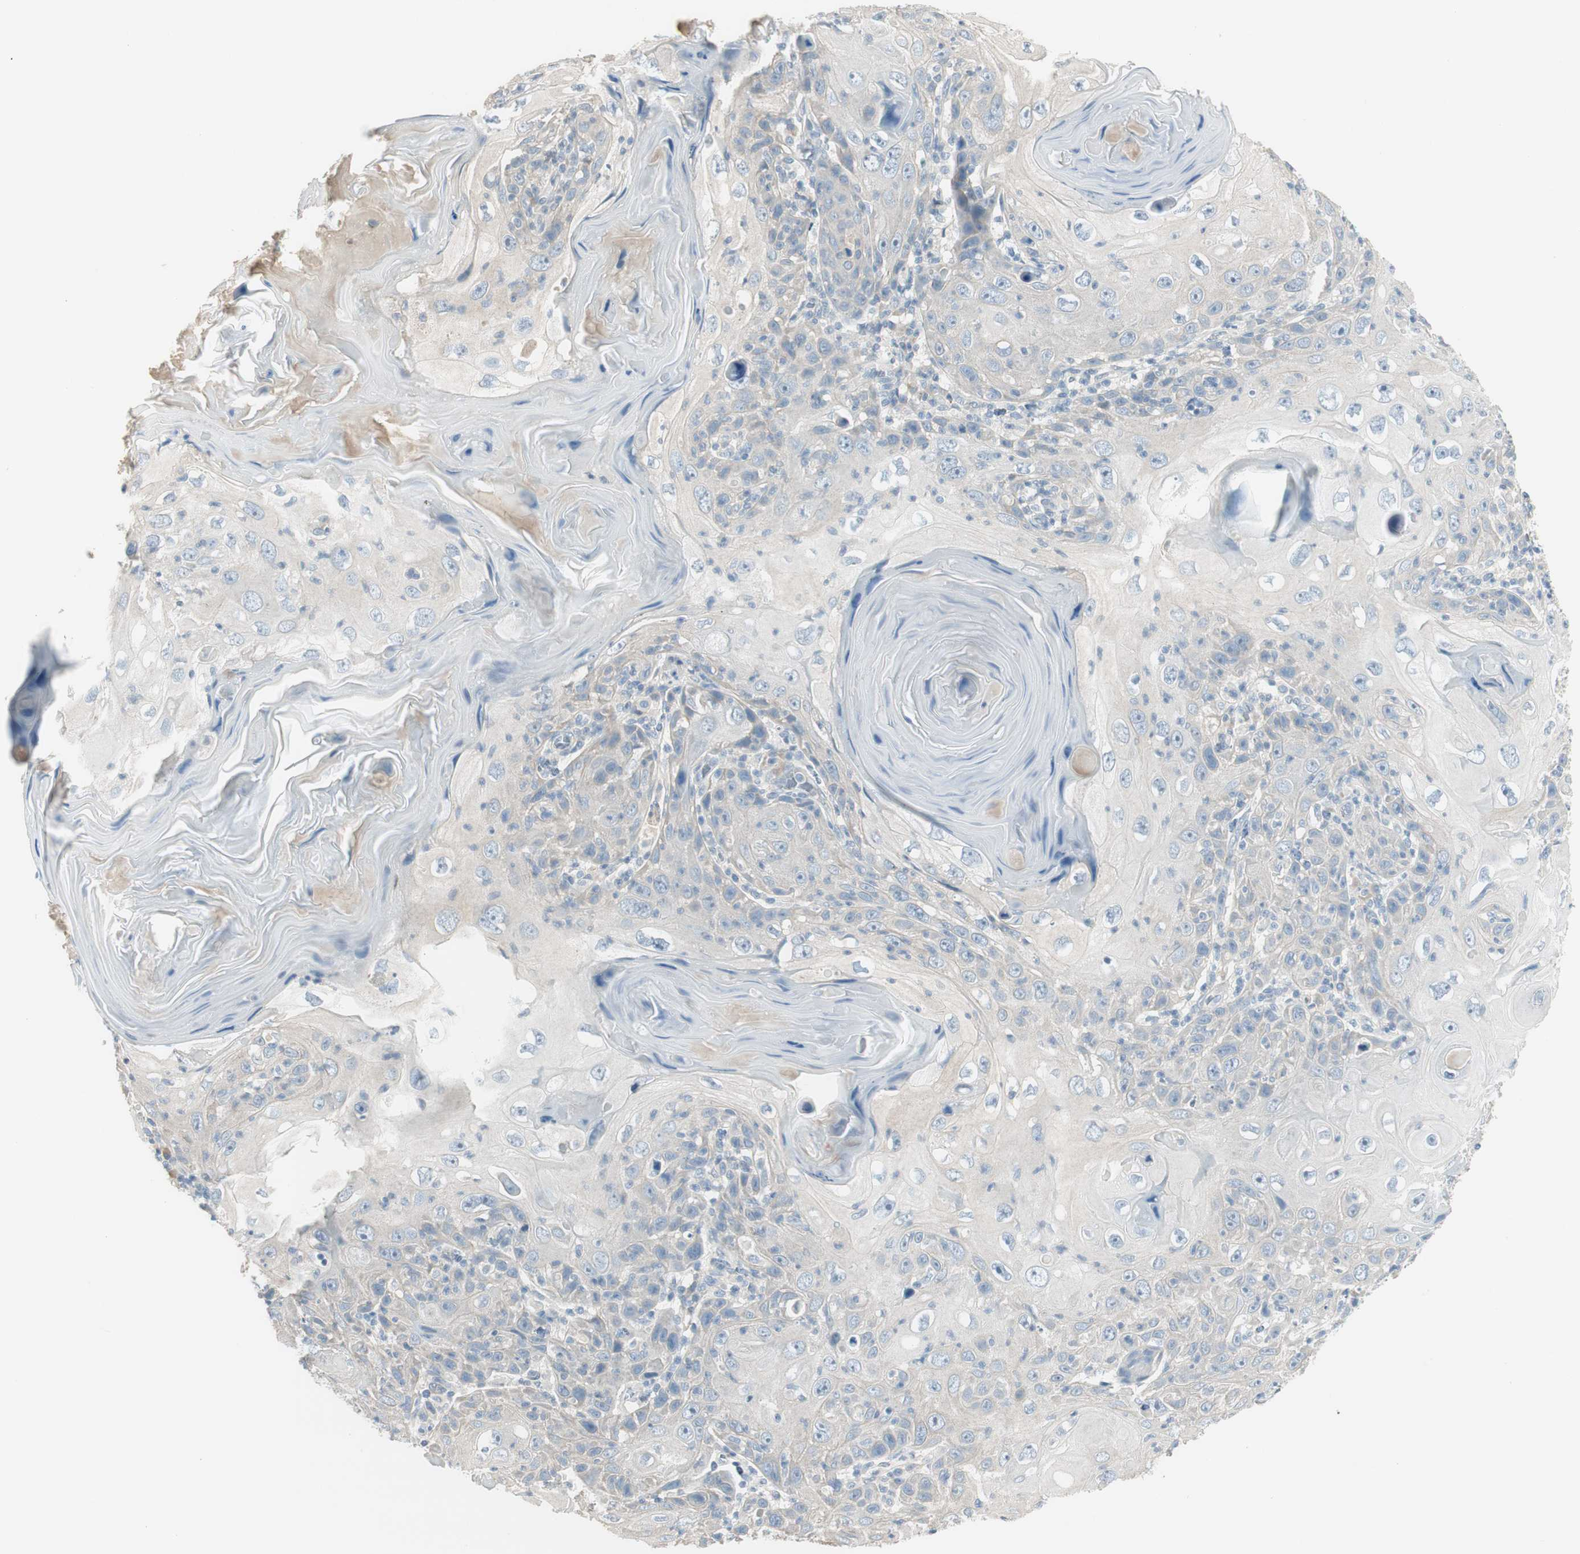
{"staining": {"intensity": "weak", "quantity": "<25%", "location": "cytoplasmic/membranous"}, "tissue": "skin cancer", "cell_type": "Tumor cells", "image_type": "cancer", "snomed": [{"axis": "morphology", "description": "Squamous cell carcinoma, NOS"}, {"axis": "topography", "description": "Skin"}], "caption": "High power microscopy histopathology image of an immunohistochemistry photomicrograph of skin cancer, revealing no significant positivity in tumor cells.", "gene": "EVA1A", "patient": {"sex": "female", "age": 88}}